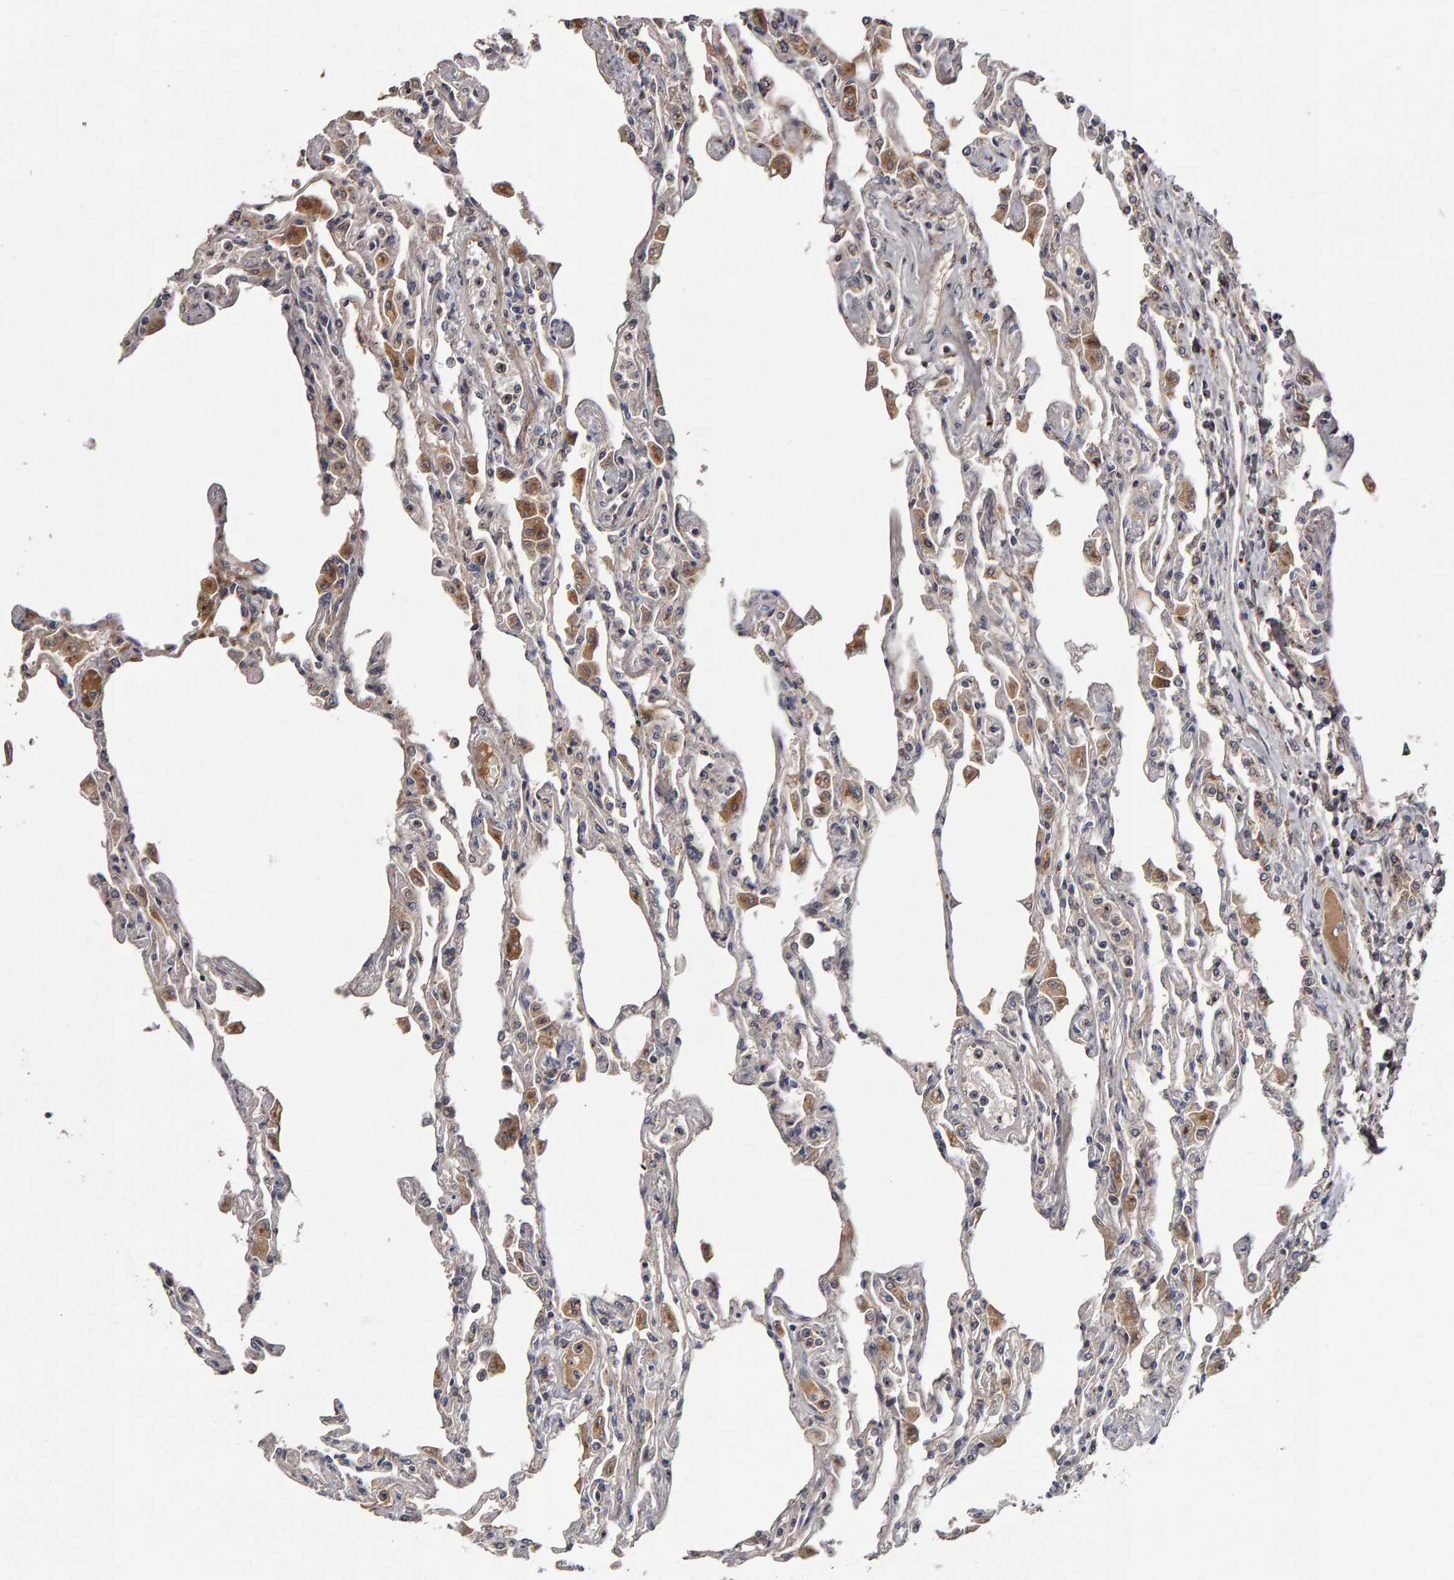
{"staining": {"intensity": "weak", "quantity": "<25%", "location": "cytoplasmic/membranous"}, "tissue": "lung", "cell_type": "Alveolar cells", "image_type": "normal", "snomed": [{"axis": "morphology", "description": "Normal tissue, NOS"}, {"axis": "topography", "description": "Bronchus"}, {"axis": "topography", "description": "Lung"}], "caption": "IHC photomicrograph of unremarkable lung: lung stained with DAB exhibits no significant protein positivity in alveolar cells. Nuclei are stained in blue.", "gene": "CANT1", "patient": {"sex": "female", "age": 49}}